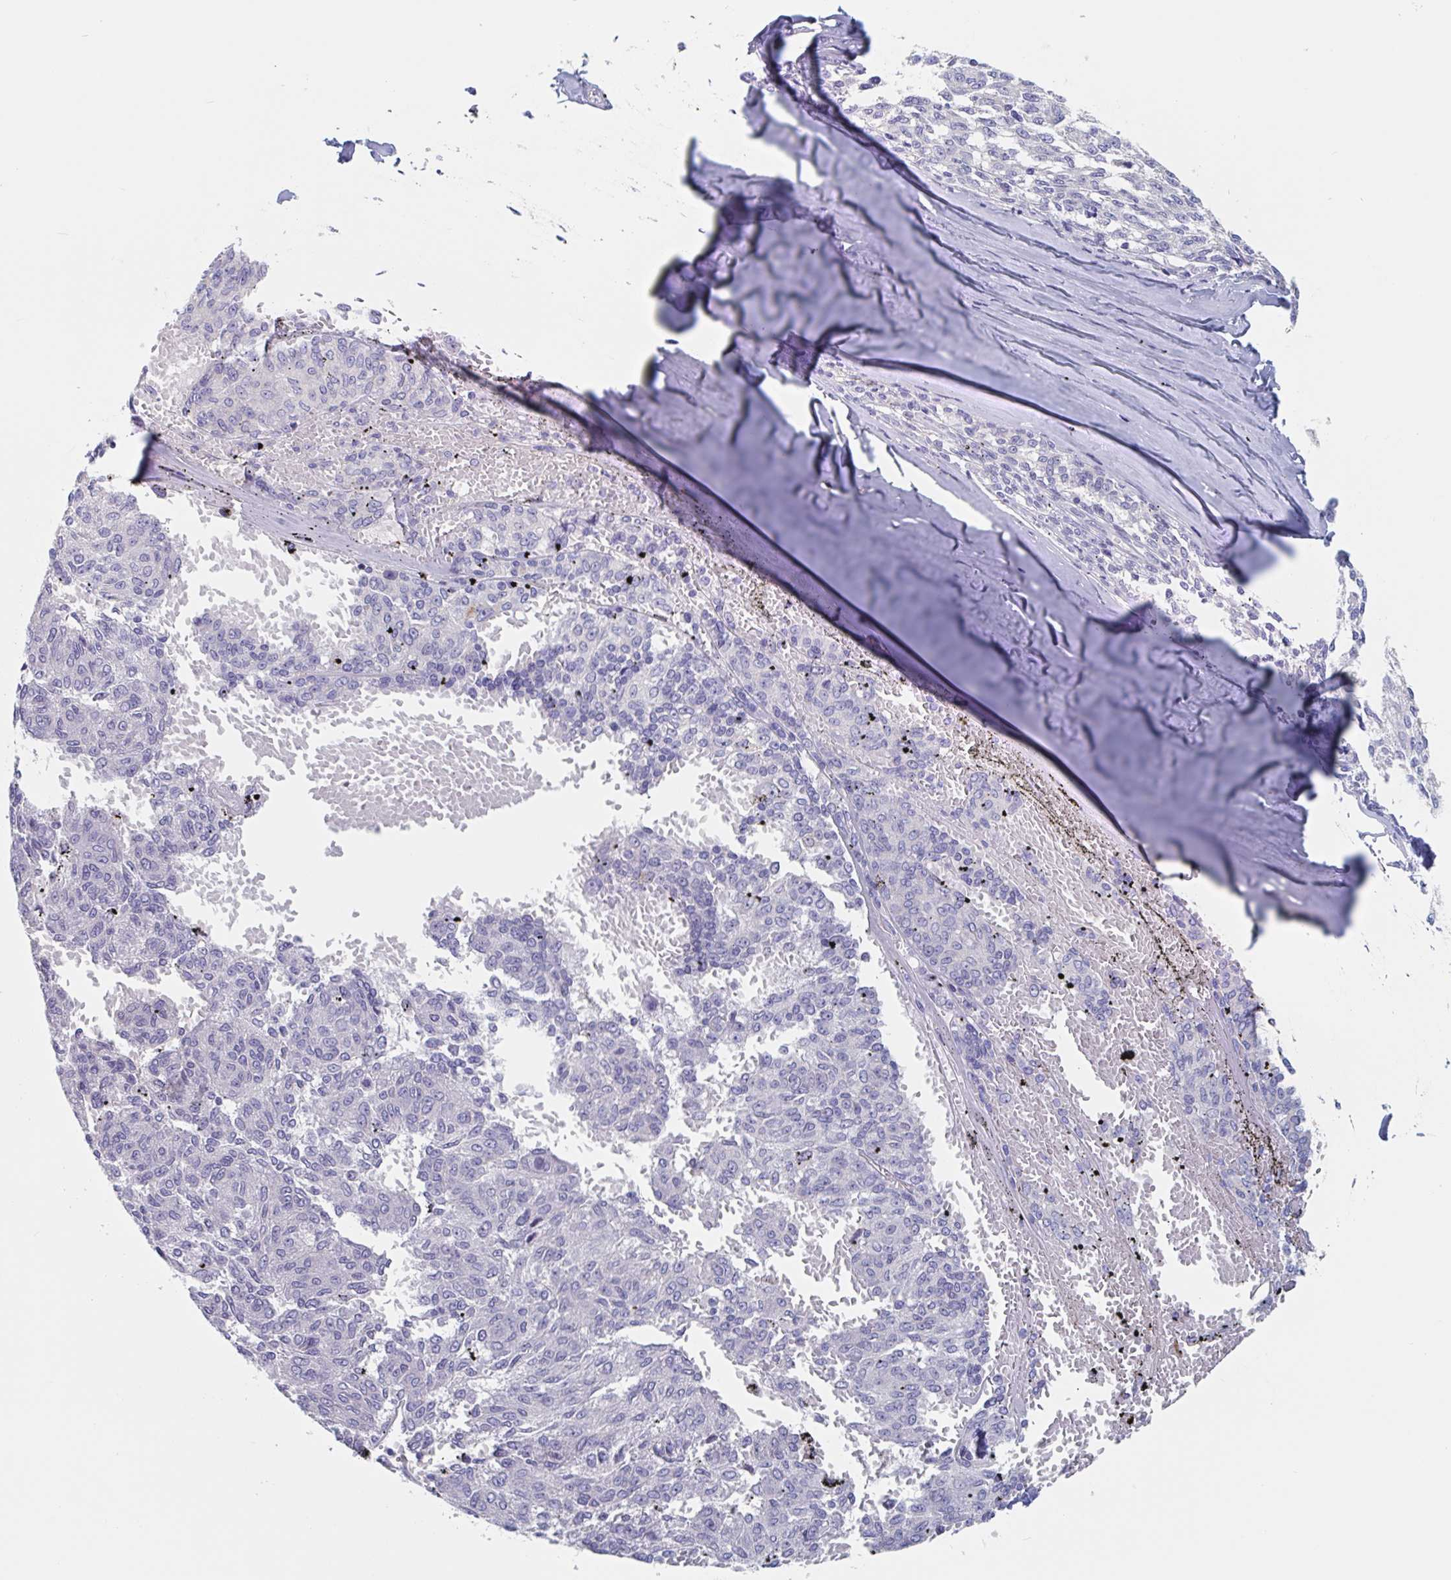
{"staining": {"intensity": "negative", "quantity": "none", "location": "none"}, "tissue": "melanoma", "cell_type": "Tumor cells", "image_type": "cancer", "snomed": [{"axis": "morphology", "description": "Malignant melanoma, NOS"}, {"axis": "topography", "description": "Skin"}], "caption": "DAB (3,3'-diaminobenzidine) immunohistochemical staining of human malignant melanoma exhibits no significant positivity in tumor cells.", "gene": "ABHD16A", "patient": {"sex": "female", "age": 72}}